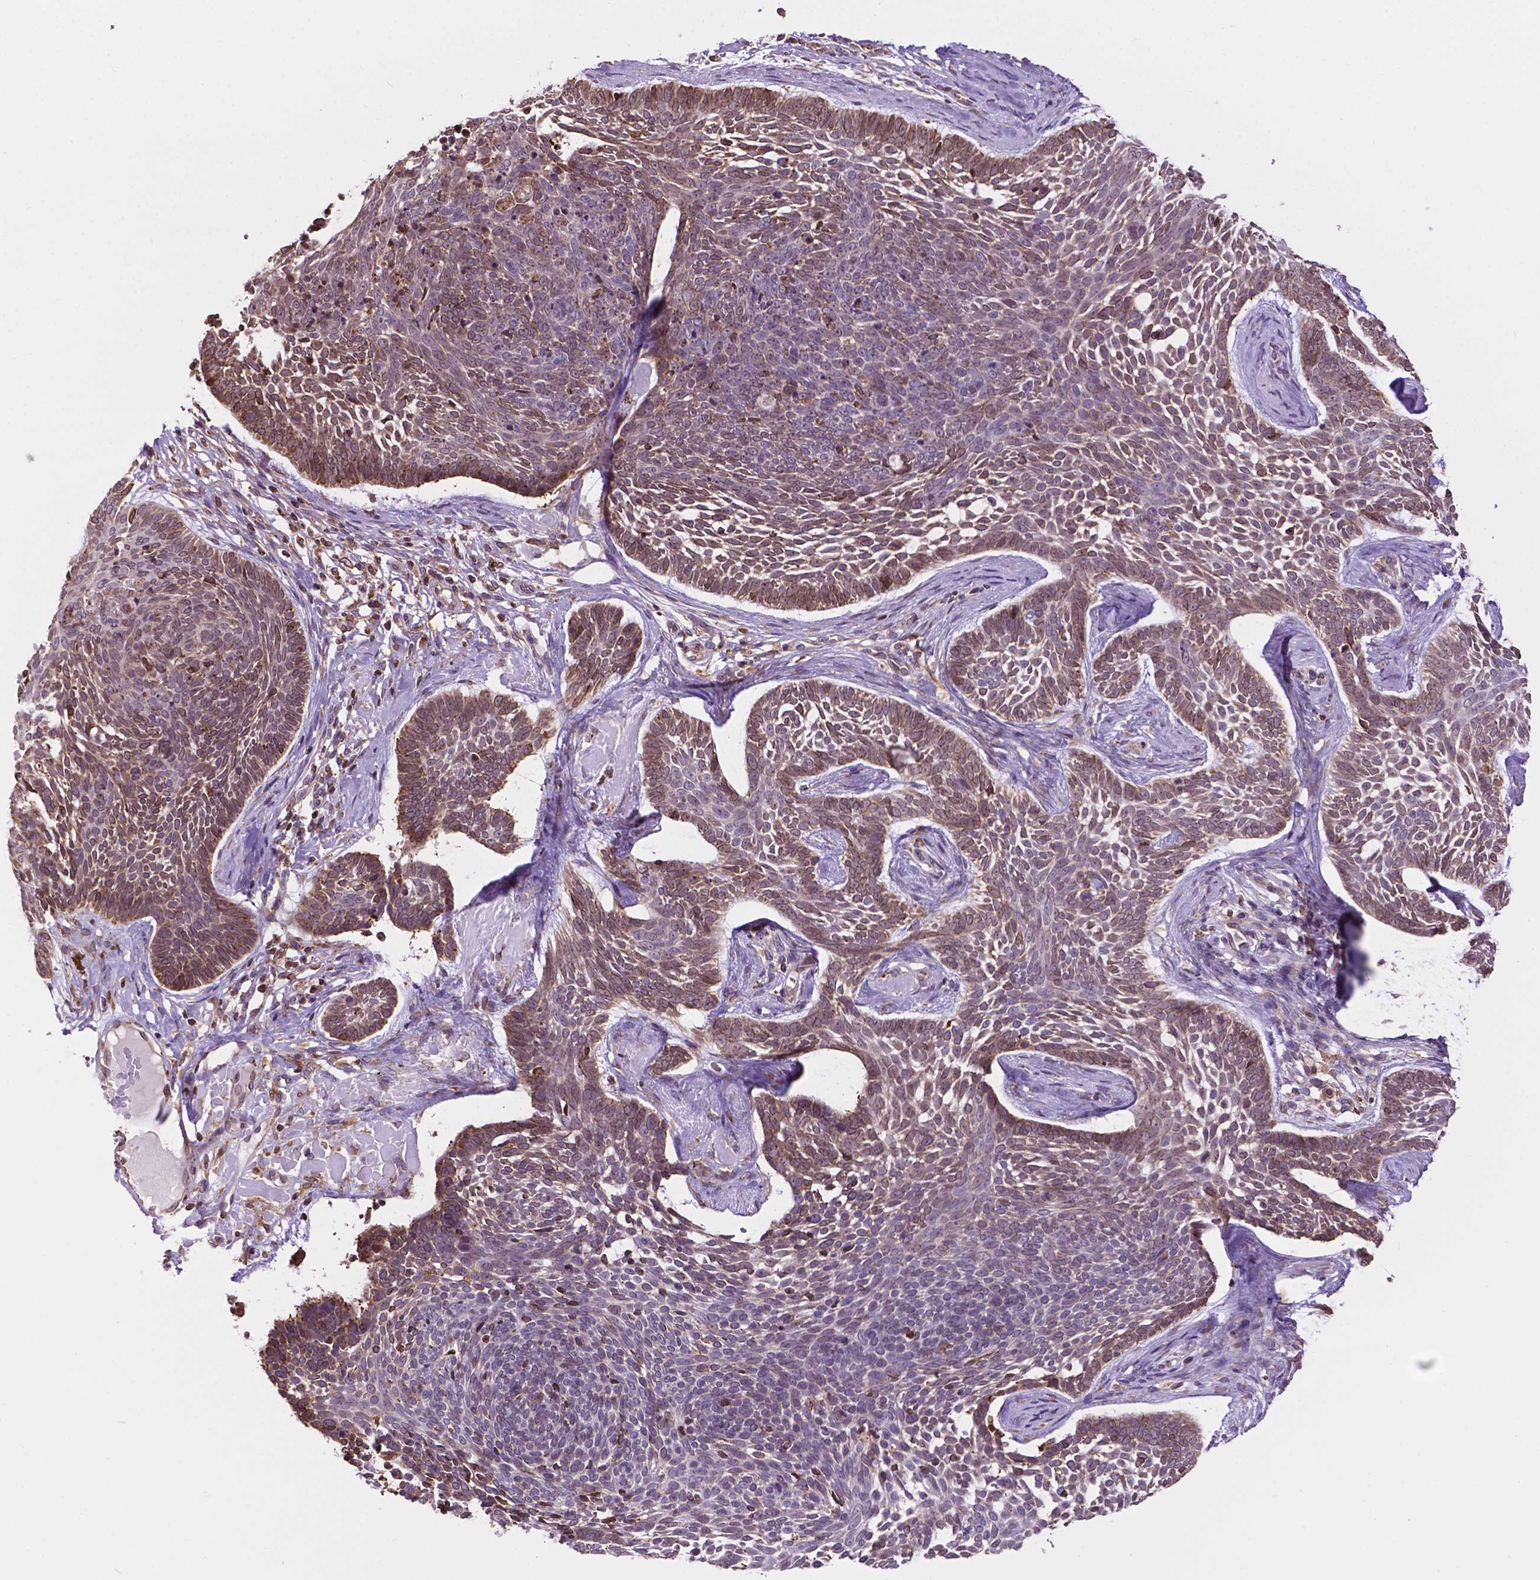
{"staining": {"intensity": "weak", "quantity": "<25%", "location": "nuclear"}, "tissue": "skin cancer", "cell_type": "Tumor cells", "image_type": "cancer", "snomed": [{"axis": "morphology", "description": "Basal cell carcinoma"}, {"axis": "topography", "description": "Skin"}], "caption": "Skin cancer (basal cell carcinoma) was stained to show a protein in brown. There is no significant staining in tumor cells. Brightfield microscopy of IHC stained with DAB (3,3'-diaminobenzidine) (brown) and hematoxylin (blue), captured at high magnification.", "gene": "GANAB", "patient": {"sex": "male", "age": 85}}